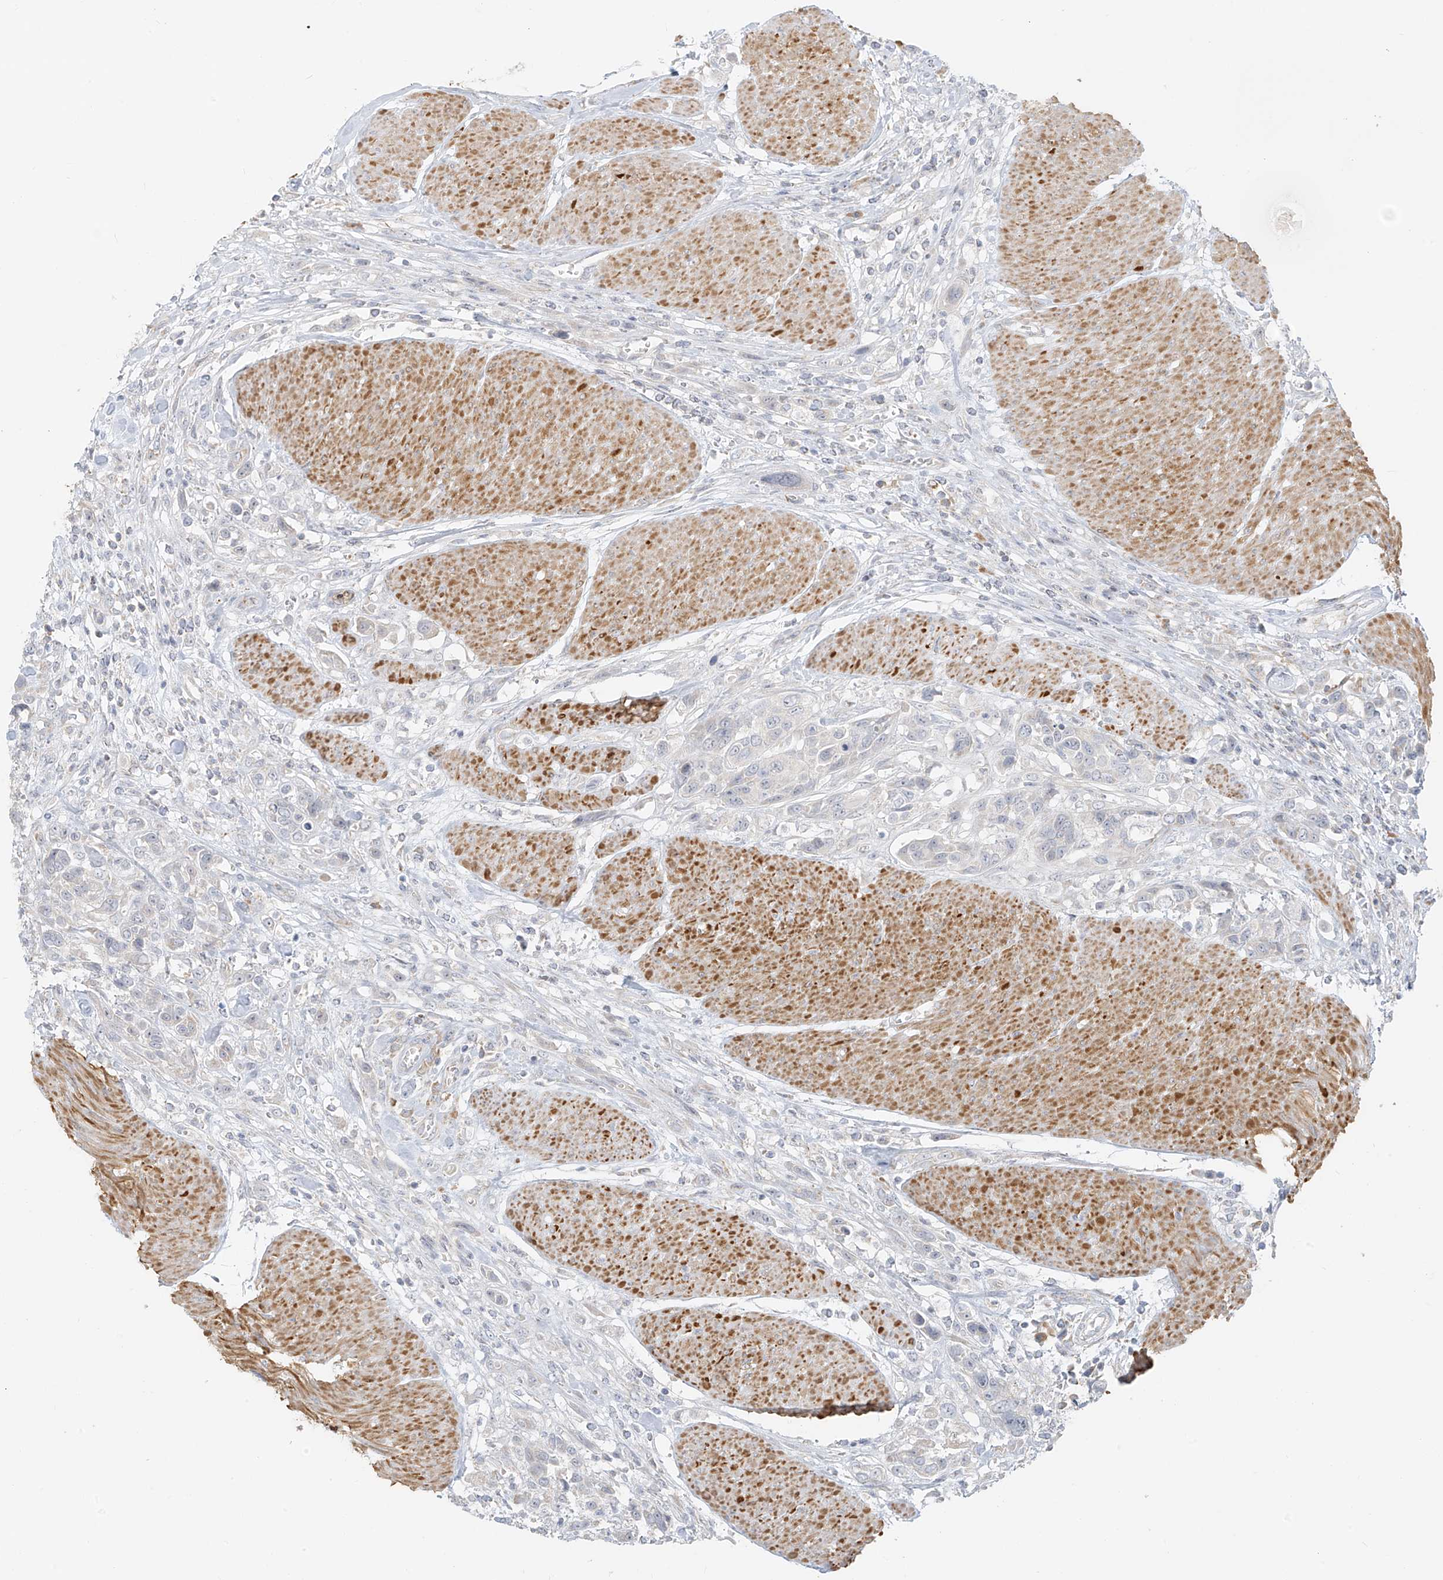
{"staining": {"intensity": "negative", "quantity": "none", "location": "none"}, "tissue": "urothelial cancer", "cell_type": "Tumor cells", "image_type": "cancer", "snomed": [{"axis": "morphology", "description": "Urothelial carcinoma, High grade"}, {"axis": "topography", "description": "Urinary bladder"}], "caption": "DAB immunohistochemical staining of human urothelial cancer displays no significant positivity in tumor cells.", "gene": "UST", "patient": {"sex": "male", "age": 50}}